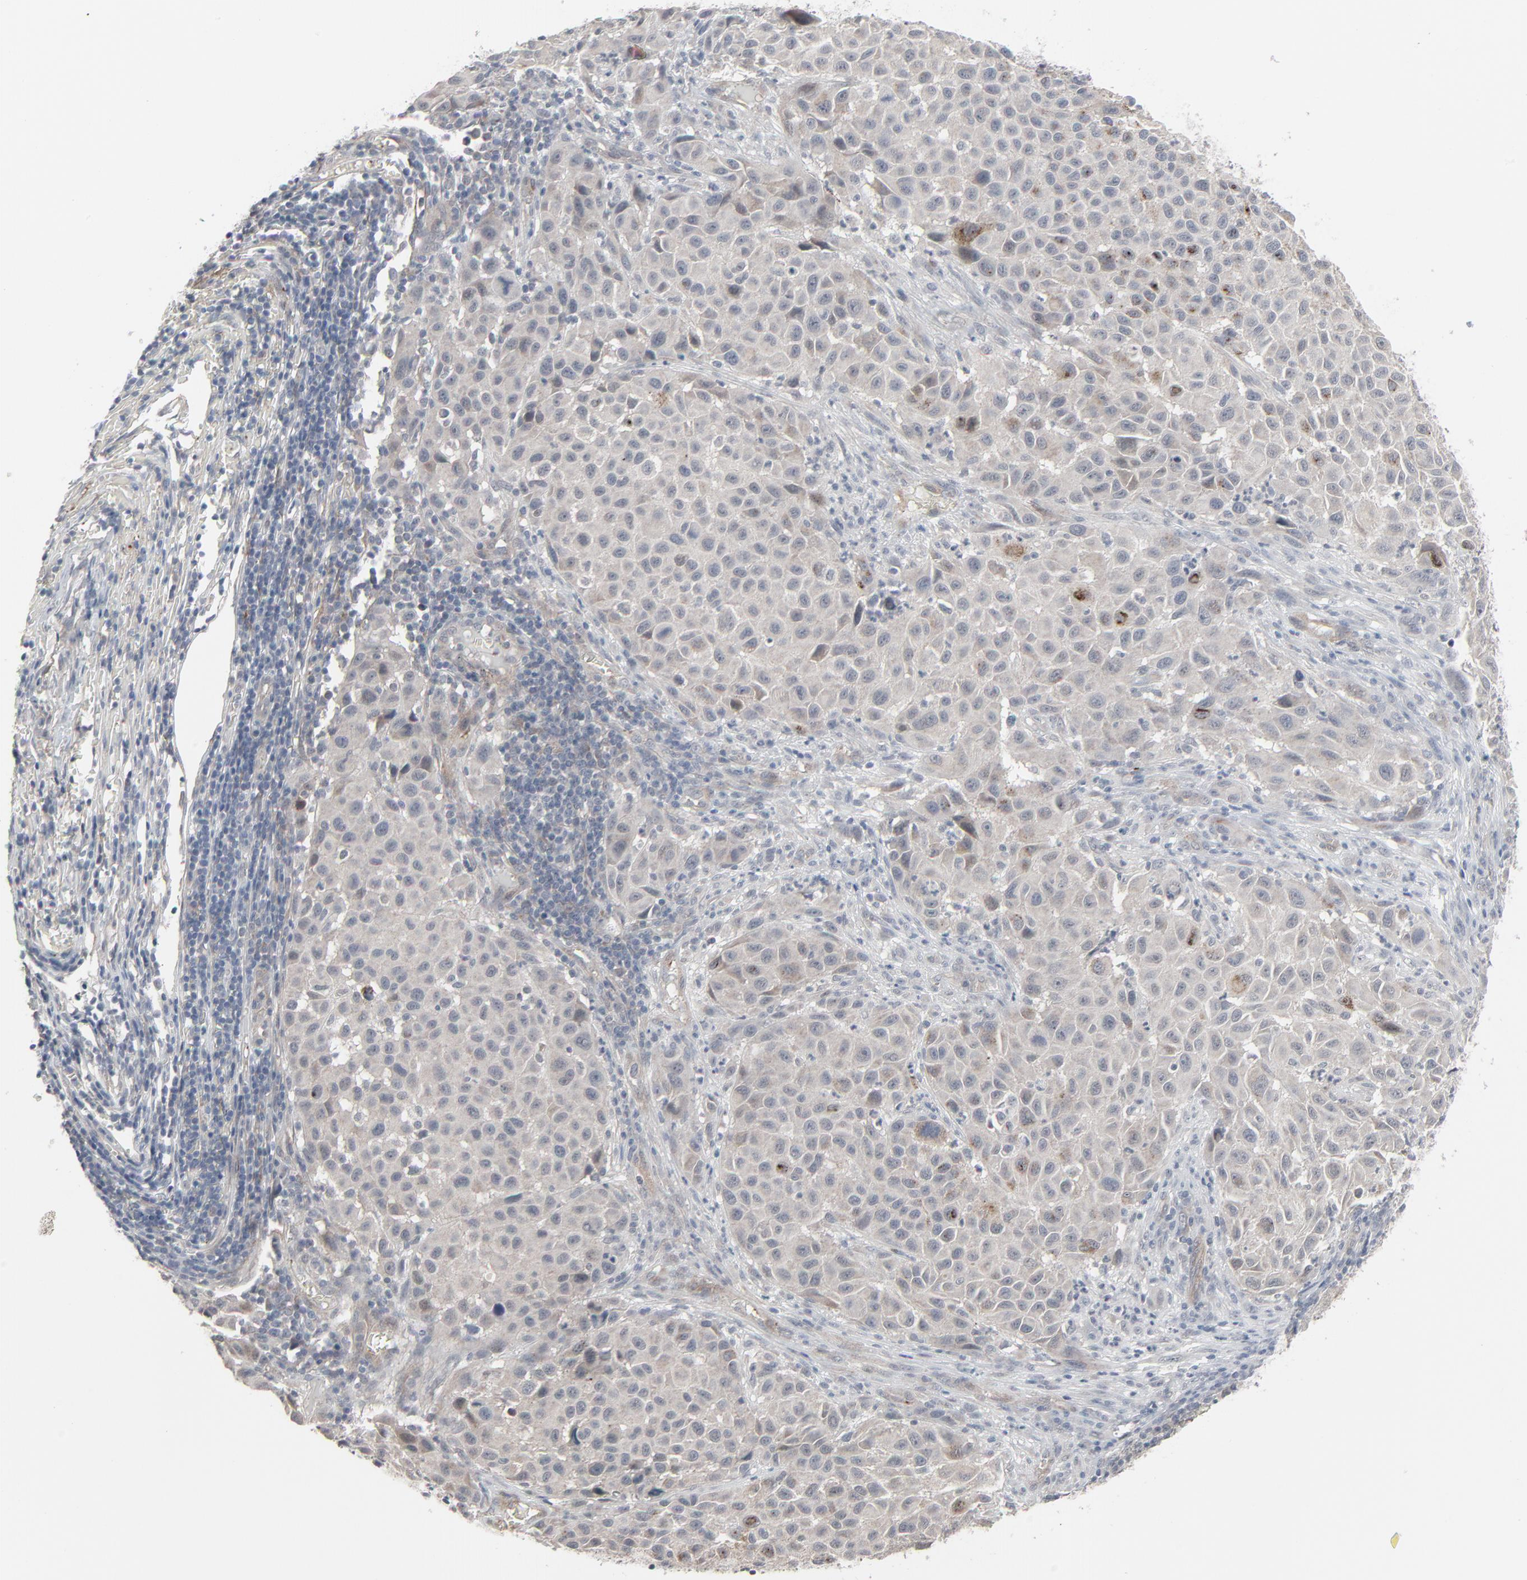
{"staining": {"intensity": "weak", "quantity": "<25%", "location": "cytoplasmic/membranous"}, "tissue": "melanoma", "cell_type": "Tumor cells", "image_type": "cancer", "snomed": [{"axis": "morphology", "description": "Malignant melanoma, Metastatic site"}, {"axis": "topography", "description": "Lymph node"}], "caption": "Tumor cells are negative for protein expression in human malignant melanoma (metastatic site).", "gene": "NEUROD1", "patient": {"sex": "male", "age": 61}}